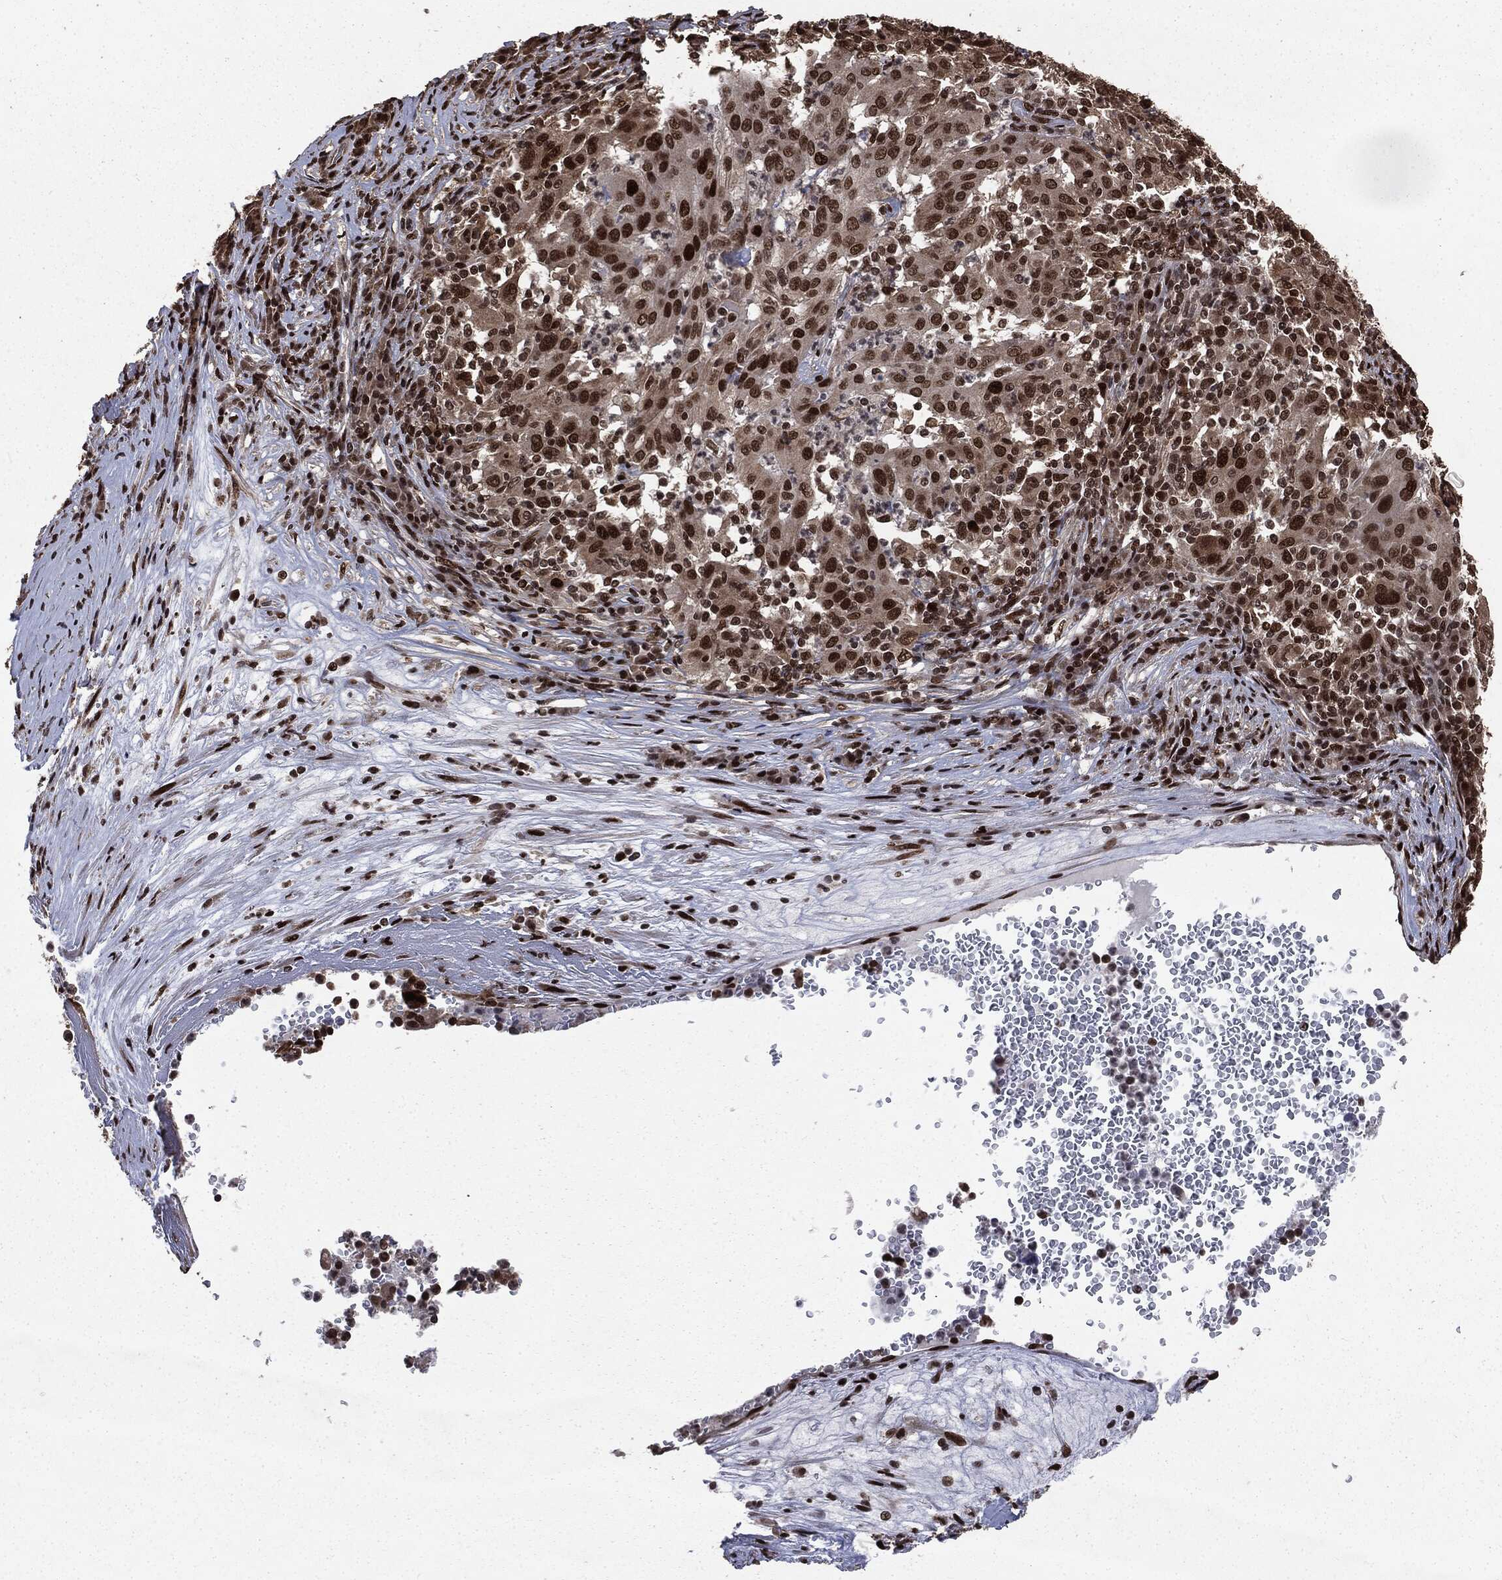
{"staining": {"intensity": "strong", "quantity": ">75%", "location": "nuclear"}, "tissue": "pancreatic cancer", "cell_type": "Tumor cells", "image_type": "cancer", "snomed": [{"axis": "morphology", "description": "Adenocarcinoma, NOS"}, {"axis": "topography", "description": "Pancreas"}], "caption": "Immunohistochemical staining of human pancreatic cancer demonstrates high levels of strong nuclear protein expression in about >75% of tumor cells. (Stains: DAB (3,3'-diaminobenzidine) in brown, nuclei in blue, Microscopy: brightfield microscopy at high magnification).", "gene": "DVL2", "patient": {"sex": "male", "age": 63}}